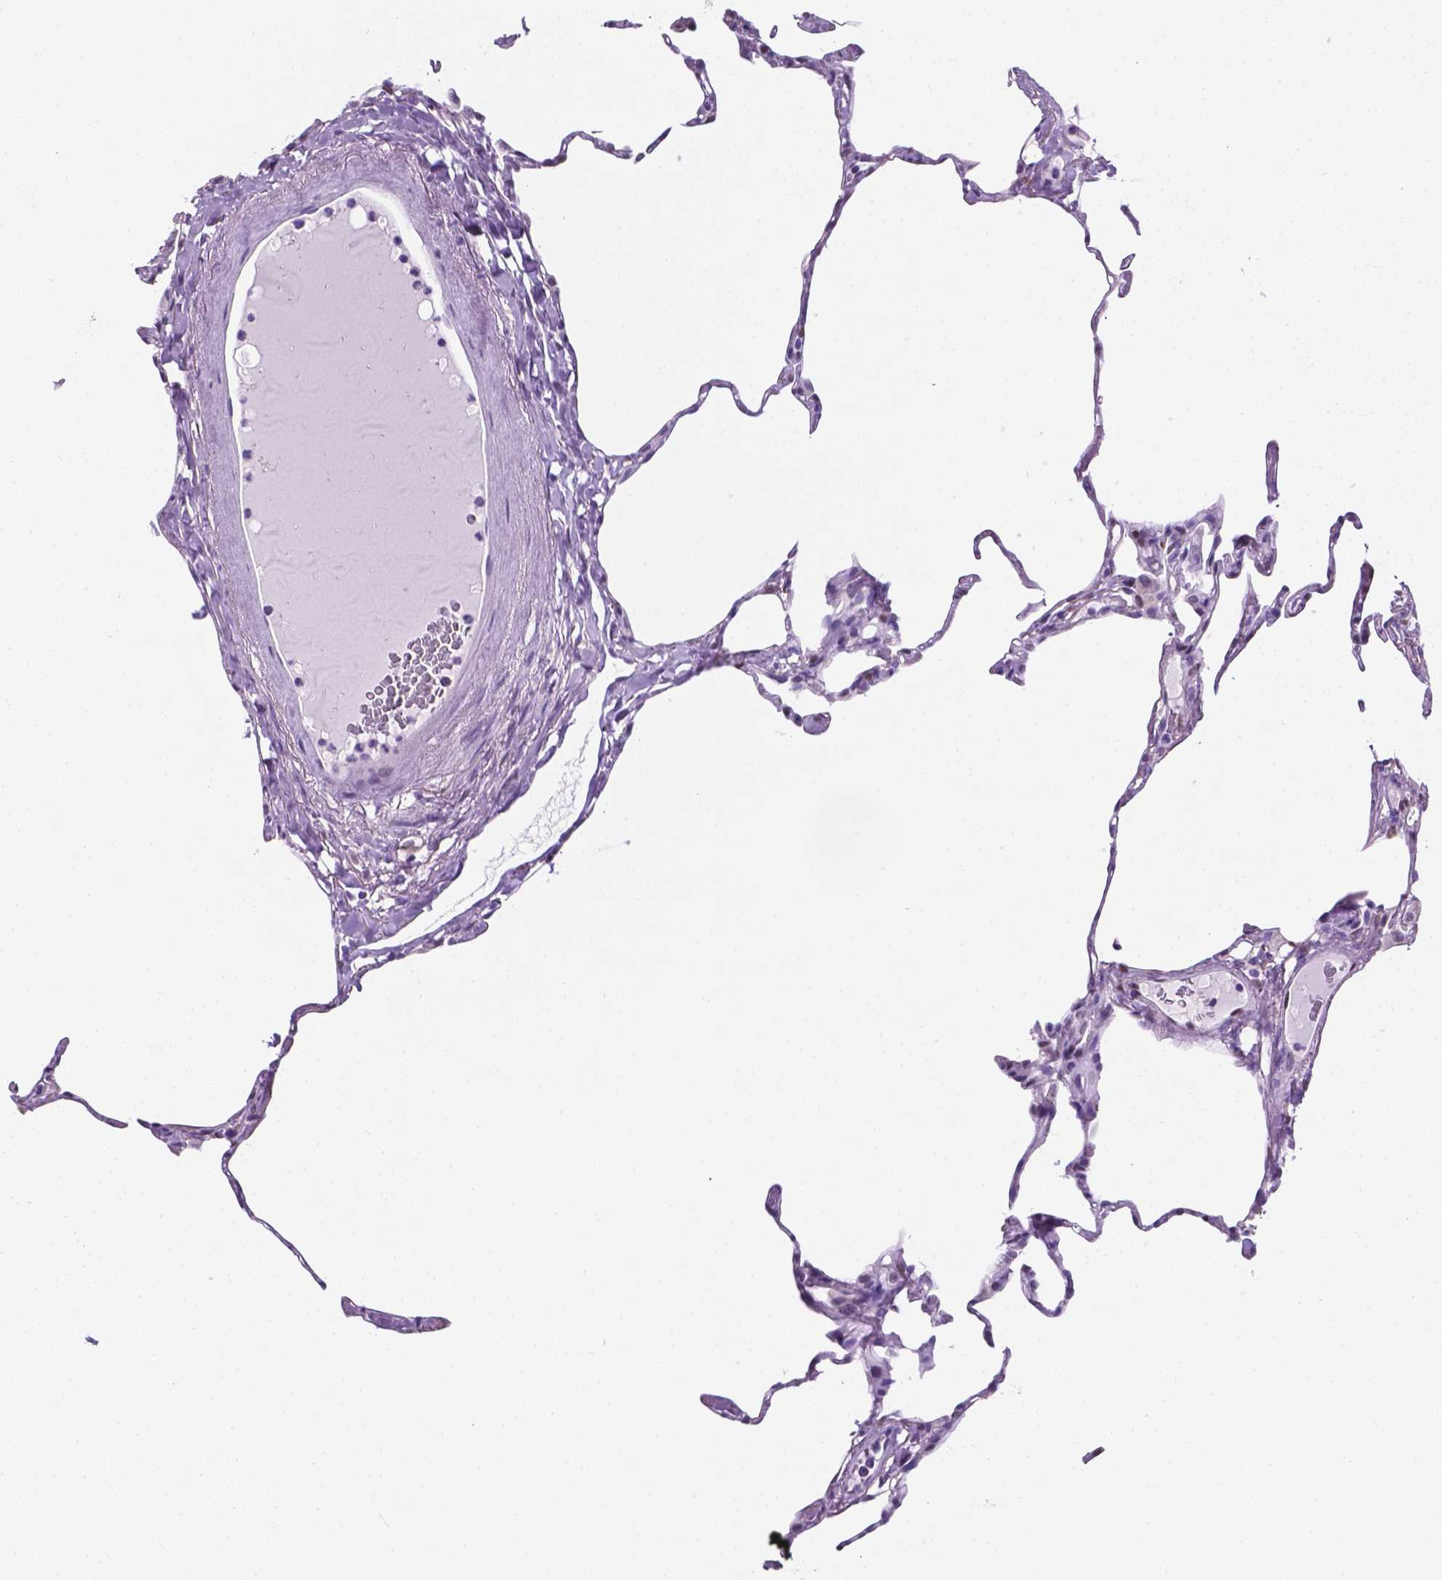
{"staining": {"intensity": "negative", "quantity": "none", "location": "none"}, "tissue": "lung", "cell_type": "Alveolar cells", "image_type": "normal", "snomed": [{"axis": "morphology", "description": "Normal tissue, NOS"}, {"axis": "topography", "description": "Lung"}], "caption": "High power microscopy image of an immunohistochemistry micrograph of normal lung, revealing no significant expression in alveolar cells.", "gene": "TMEM210", "patient": {"sex": "male", "age": 65}}